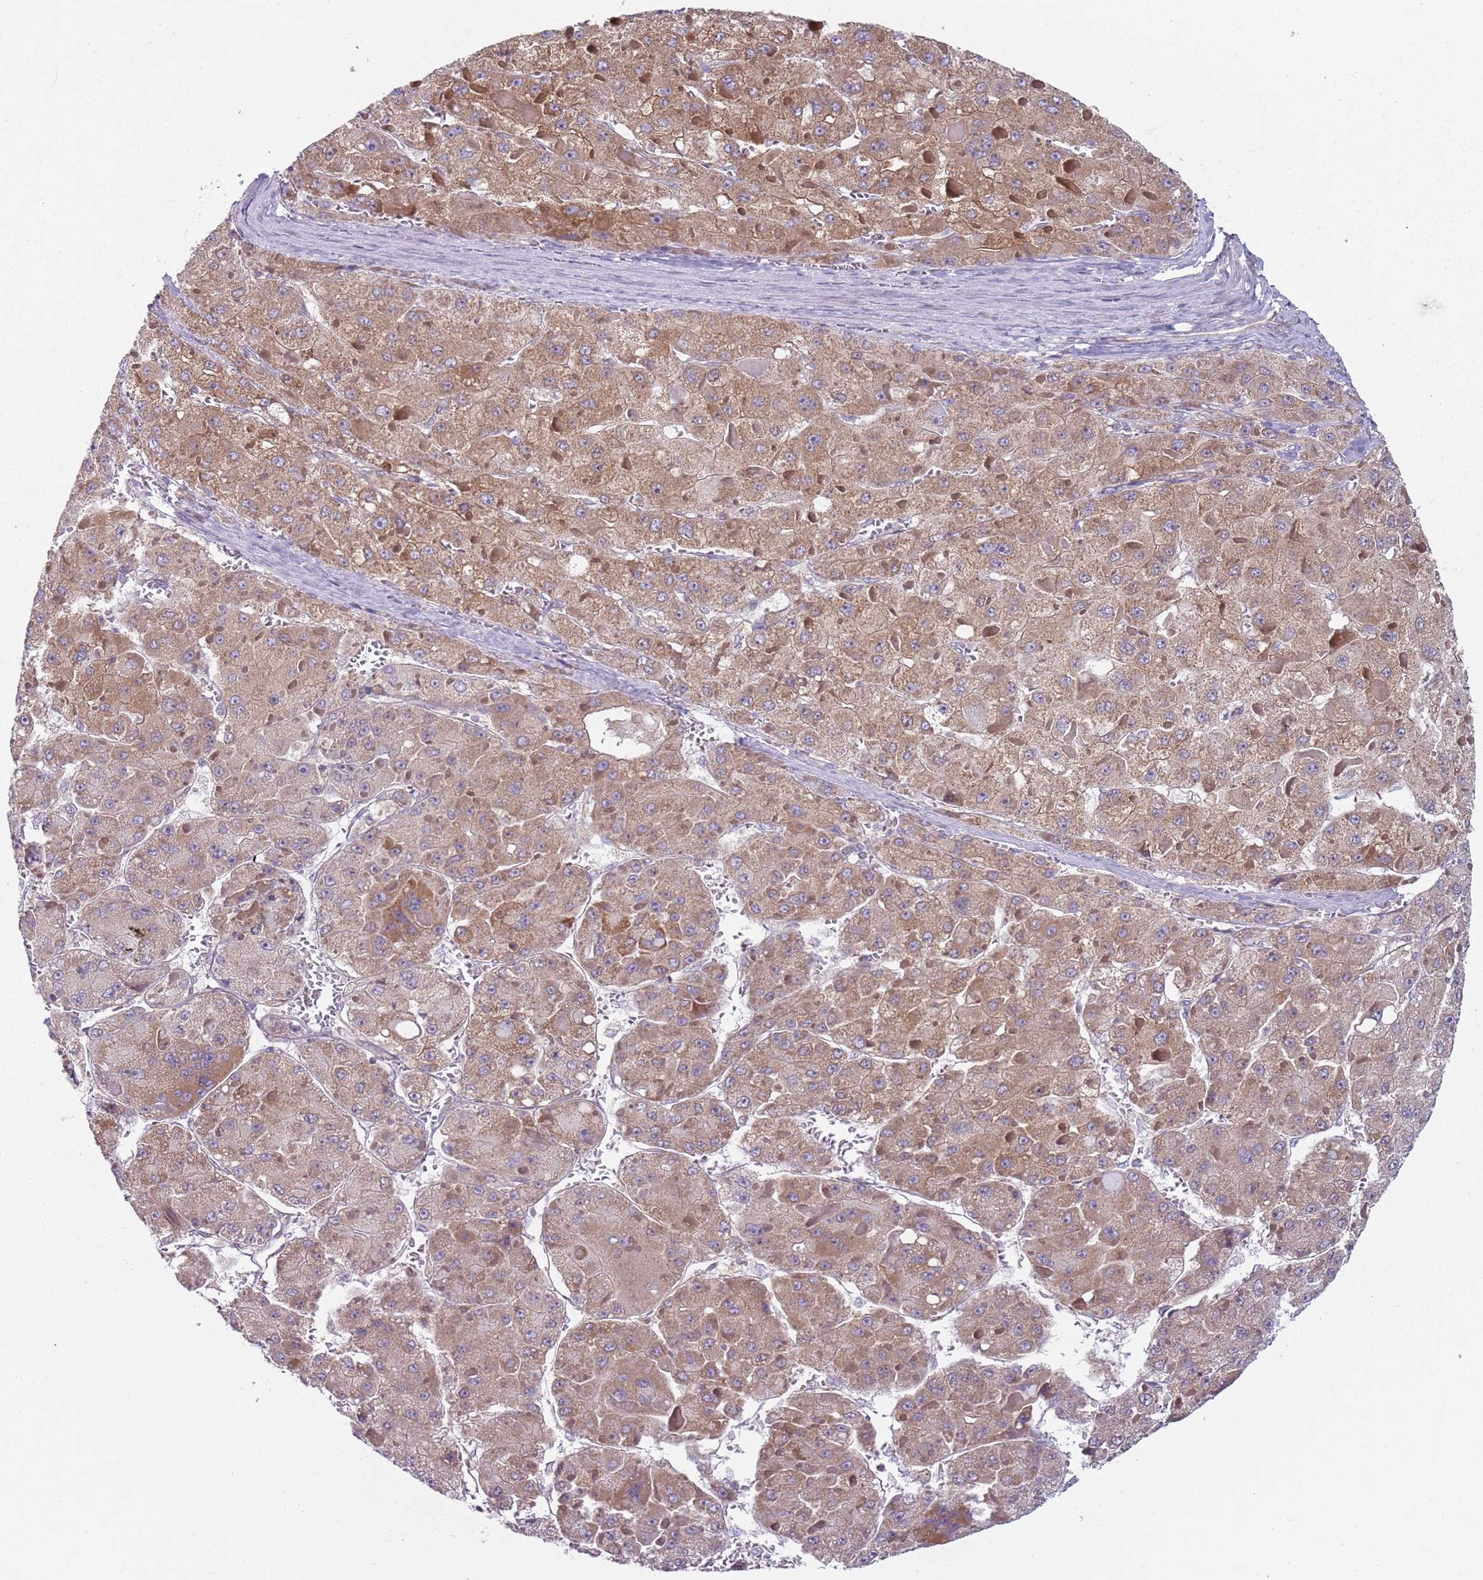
{"staining": {"intensity": "moderate", "quantity": ">75%", "location": "cytoplasmic/membranous"}, "tissue": "liver cancer", "cell_type": "Tumor cells", "image_type": "cancer", "snomed": [{"axis": "morphology", "description": "Carcinoma, Hepatocellular, NOS"}, {"axis": "topography", "description": "Liver"}], "caption": "Brown immunohistochemical staining in liver hepatocellular carcinoma demonstrates moderate cytoplasmic/membranous expression in about >75% of tumor cells.", "gene": "GAS8", "patient": {"sex": "female", "age": 73}}